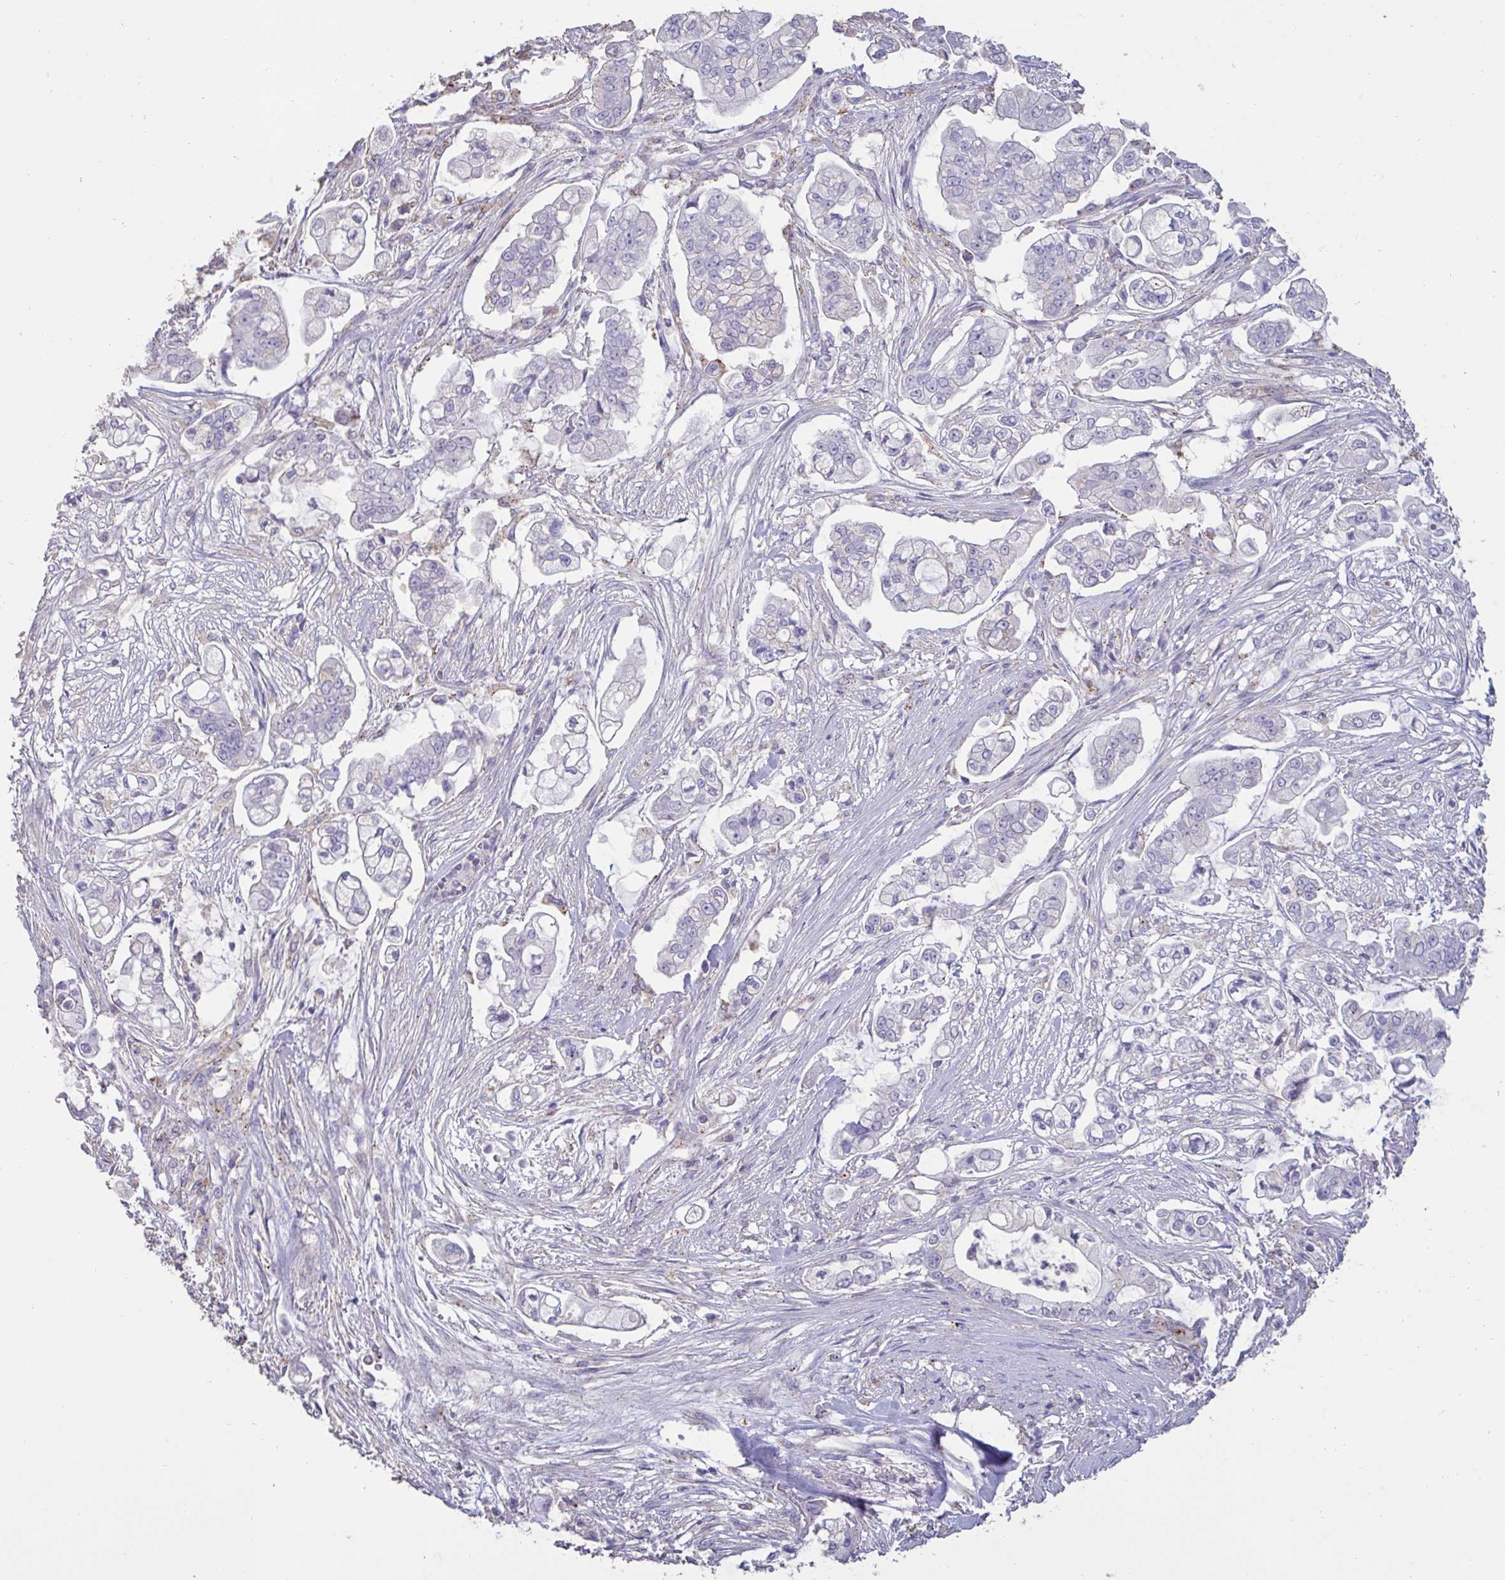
{"staining": {"intensity": "weak", "quantity": "<25%", "location": "cytoplasmic/membranous"}, "tissue": "pancreatic cancer", "cell_type": "Tumor cells", "image_type": "cancer", "snomed": [{"axis": "morphology", "description": "Adenocarcinoma, NOS"}, {"axis": "topography", "description": "Pancreas"}], "caption": "Tumor cells are negative for protein expression in human adenocarcinoma (pancreatic). Brightfield microscopy of immunohistochemistry stained with DAB (3,3'-diaminobenzidine) (brown) and hematoxylin (blue), captured at high magnification.", "gene": "CHMP5", "patient": {"sex": "female", "age": 69}}